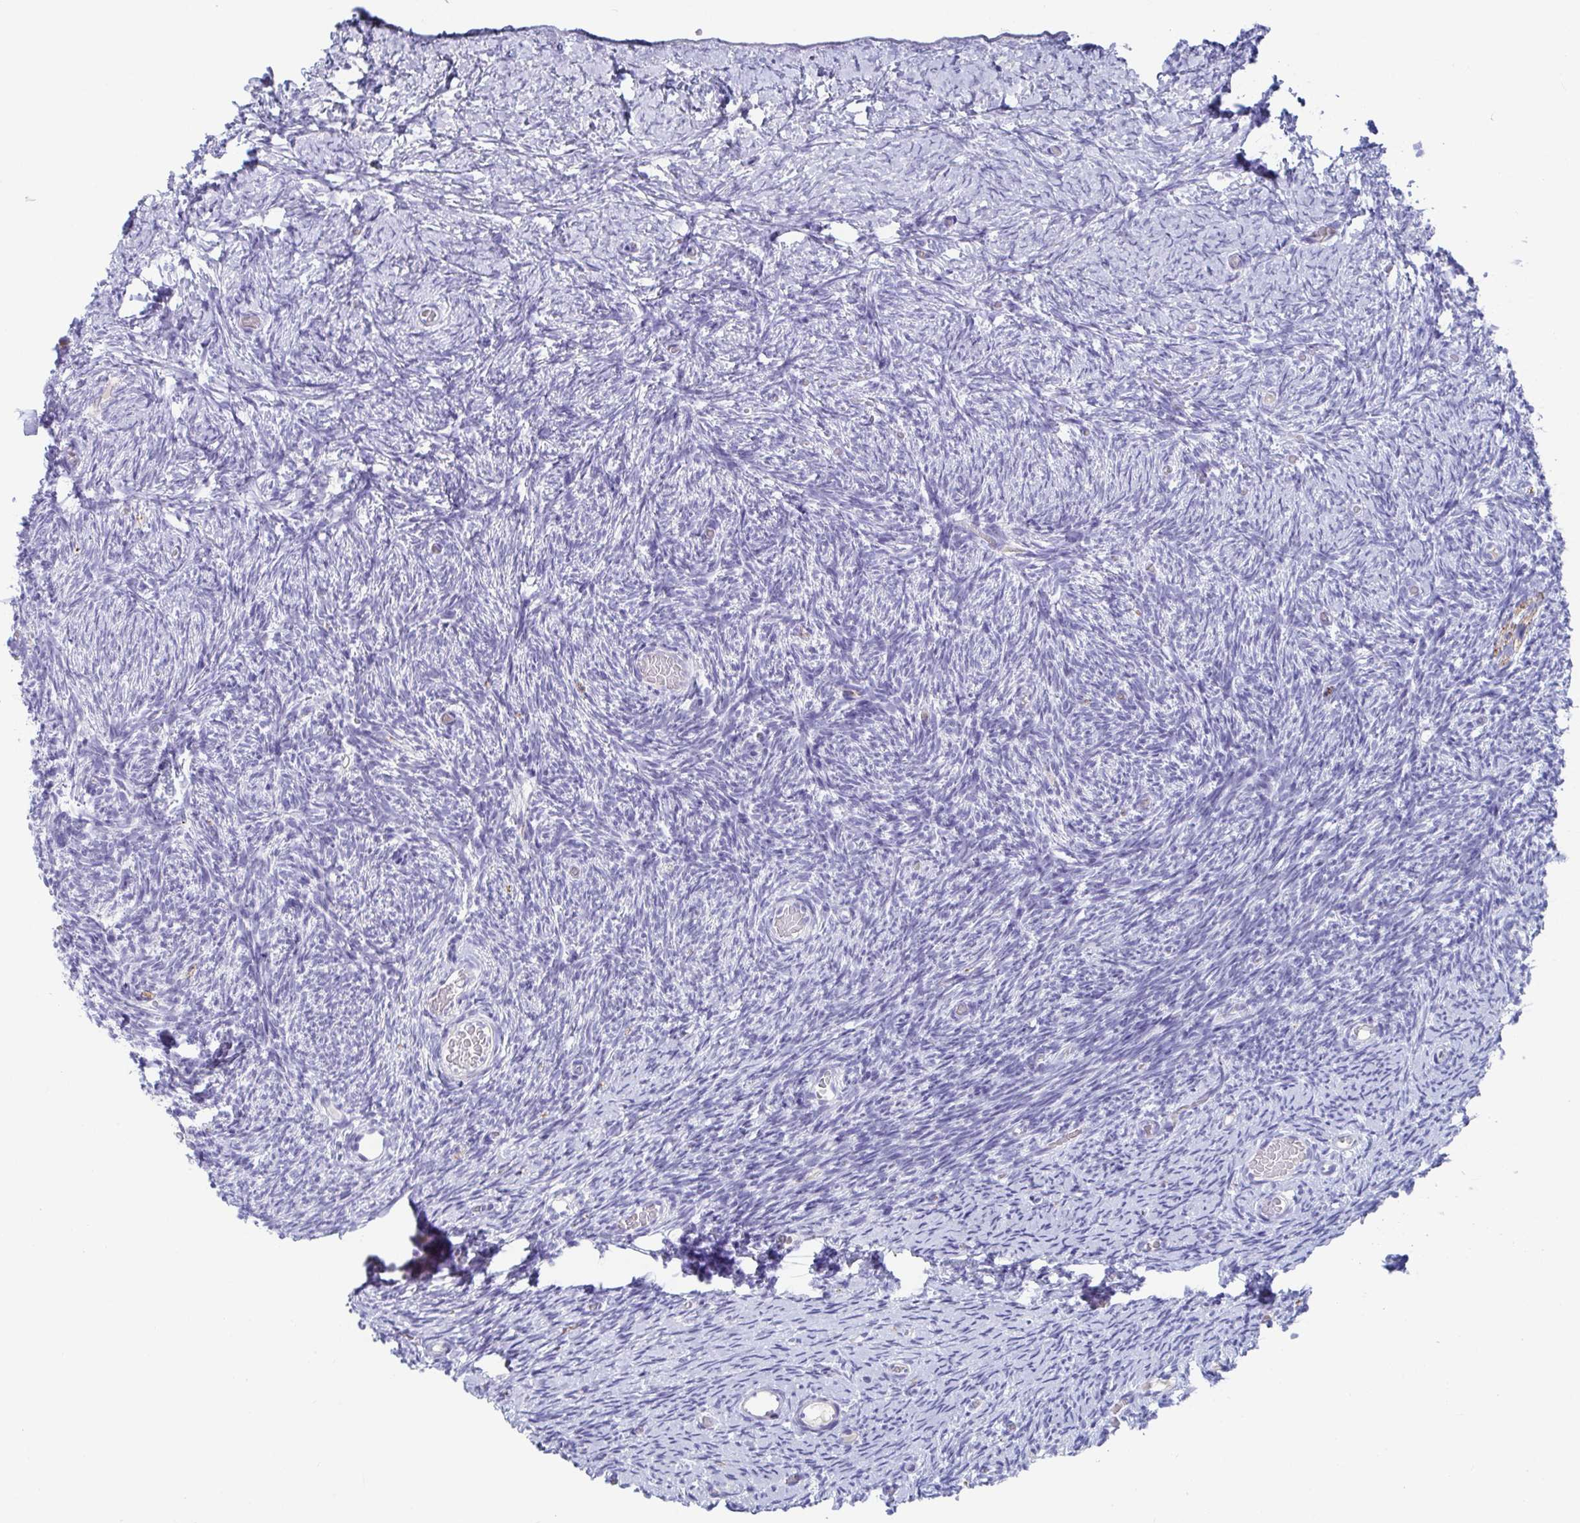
{"staining": {"intensity": "negative", "quantity": "none", "location": "none"}, "tissue": "ovary", "cell_type": "Follicle cells", "image_type": "normal", "snomed": [{"axis": "morphology", "description": "Normal tissue, NOS"}, {"axis": "topography", "description": "Ovary"}], "caption": "IHC histopathology image of normal ovary stained for a protein (brown), which shows no expression in follicle cells.", "gene": "PLA2G1B", "patient": {"sex": "female", "age": 39}}